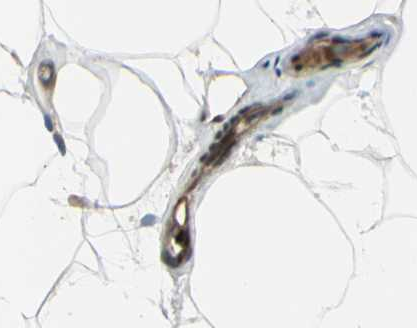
{"staining": {"intensity": "moderate", "quantity": ">75%", "location": "cytoplasmic/membranous,nuclear"}, "tissue": "adipose tissue", "cell_type": "Adipocytes", "image_type": "normal", "snomed": [{"axis": "morphology", "description": "Normal tissue, NOS"}, {"axis": "topography", "description": "Breast"}, {"axis": "topography", "description": "Adipose tissue"}], "caption": "Moderate cytoplasmic/membranous,nuclear protein expression is seen in about >75% of adipocytes in adipose tissue. The protein is stained brown, and the nuclei are stained in blue (DAB IHC with brightfield microscopy, high magnification).", "gene": "MLF2", "patient": {"sex": "female", "age": 25}}